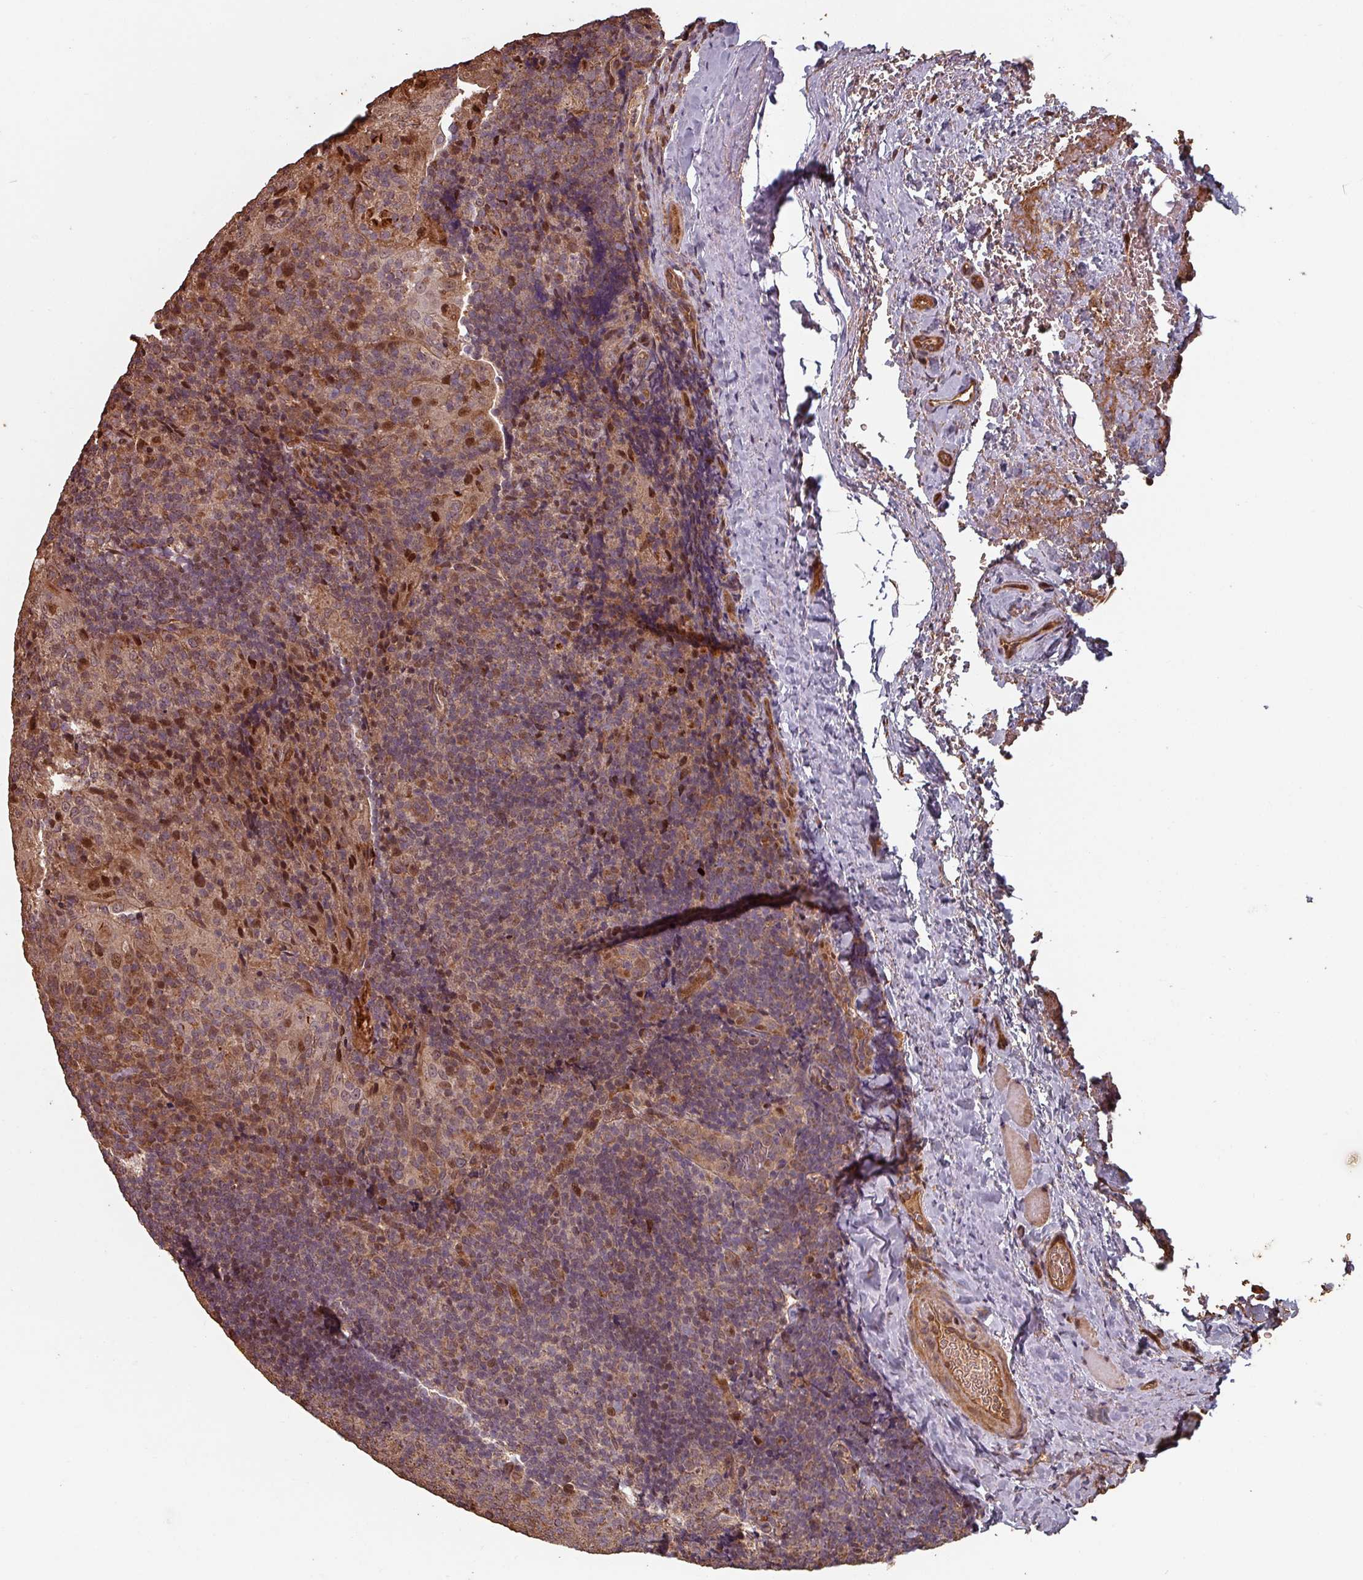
{"staining": {"intensity": "moderate", "quantity": "<25%", "location": "cytoplasmic/membranous,nuclear"}, "tissue": "tonsil", "cell_type": "Germinal center cells", "image_type": "normal", "snomed": [{"axis": "morphology", "description": "Normal tissue, NOS"}, {"axis": "topography", "description": "Tonsil"}], "caption": "Protein expression analysis of normal human tonsil reveals moderate cytoplasmic/membranous,nuclear positivity in approximately <25% of germinal center cells.", "gene": "EID1", "patient": {"sex": "male", "age": 17}}